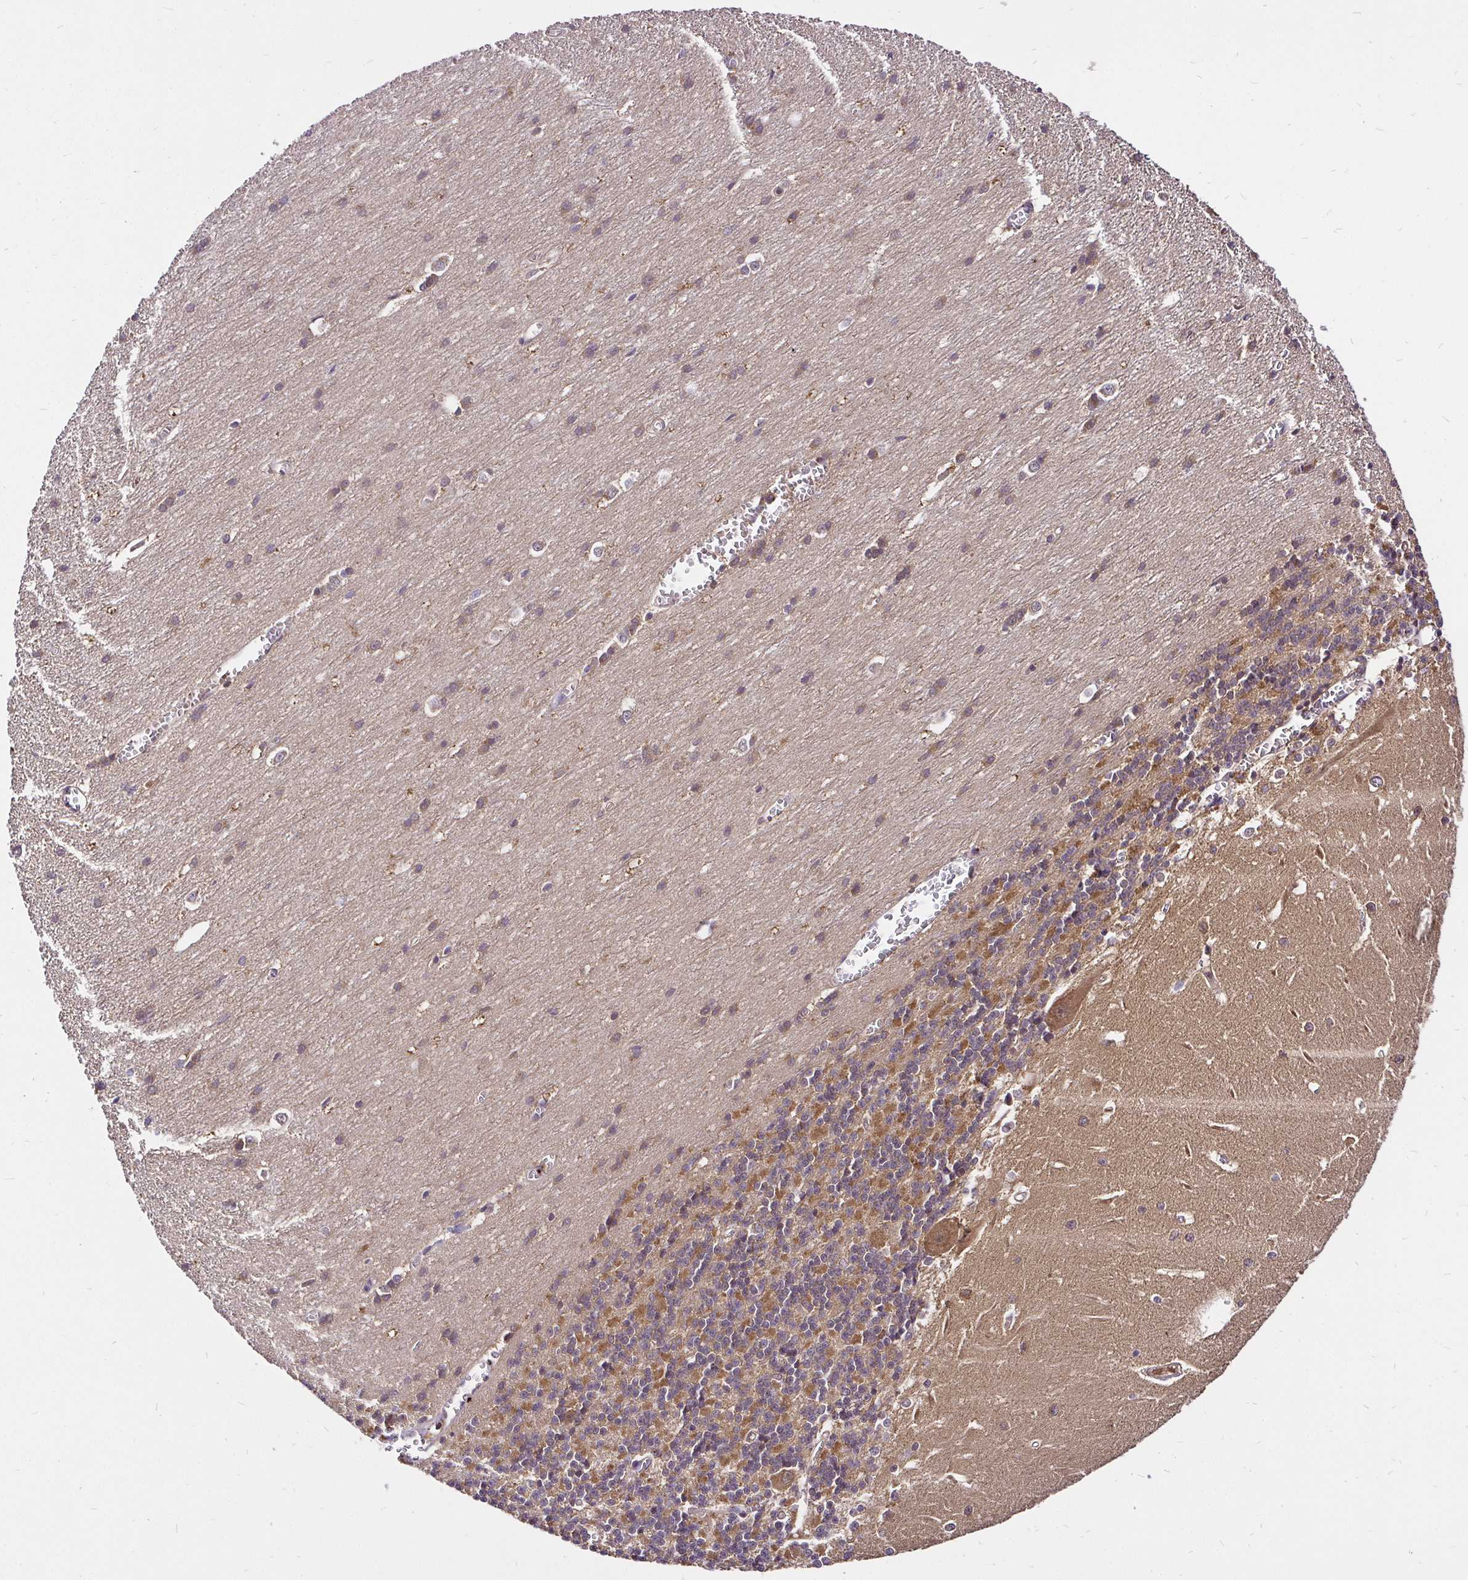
{"staining": {"intensity": "moderate", "quantity": "25%-75%", "location": "cytoplasmic/membranous"}, "tissue": "cerebellum", "cell_type": "Cells in granular layer", "image_type": "normal", "snomed": [{"axis": "morphology", "description": "Normal tissue, NOS"}, {"axis": "topography", "description": "Cerebellum"}], "caption": "Cells in granular layer exhibit medium levels of moderate cytoplasmic/membranous expression in about 25%-75% of cells in unremarkable cerebellum.", "gene": "UBE2M", "patient": {"sex": "male", "age": 37}}